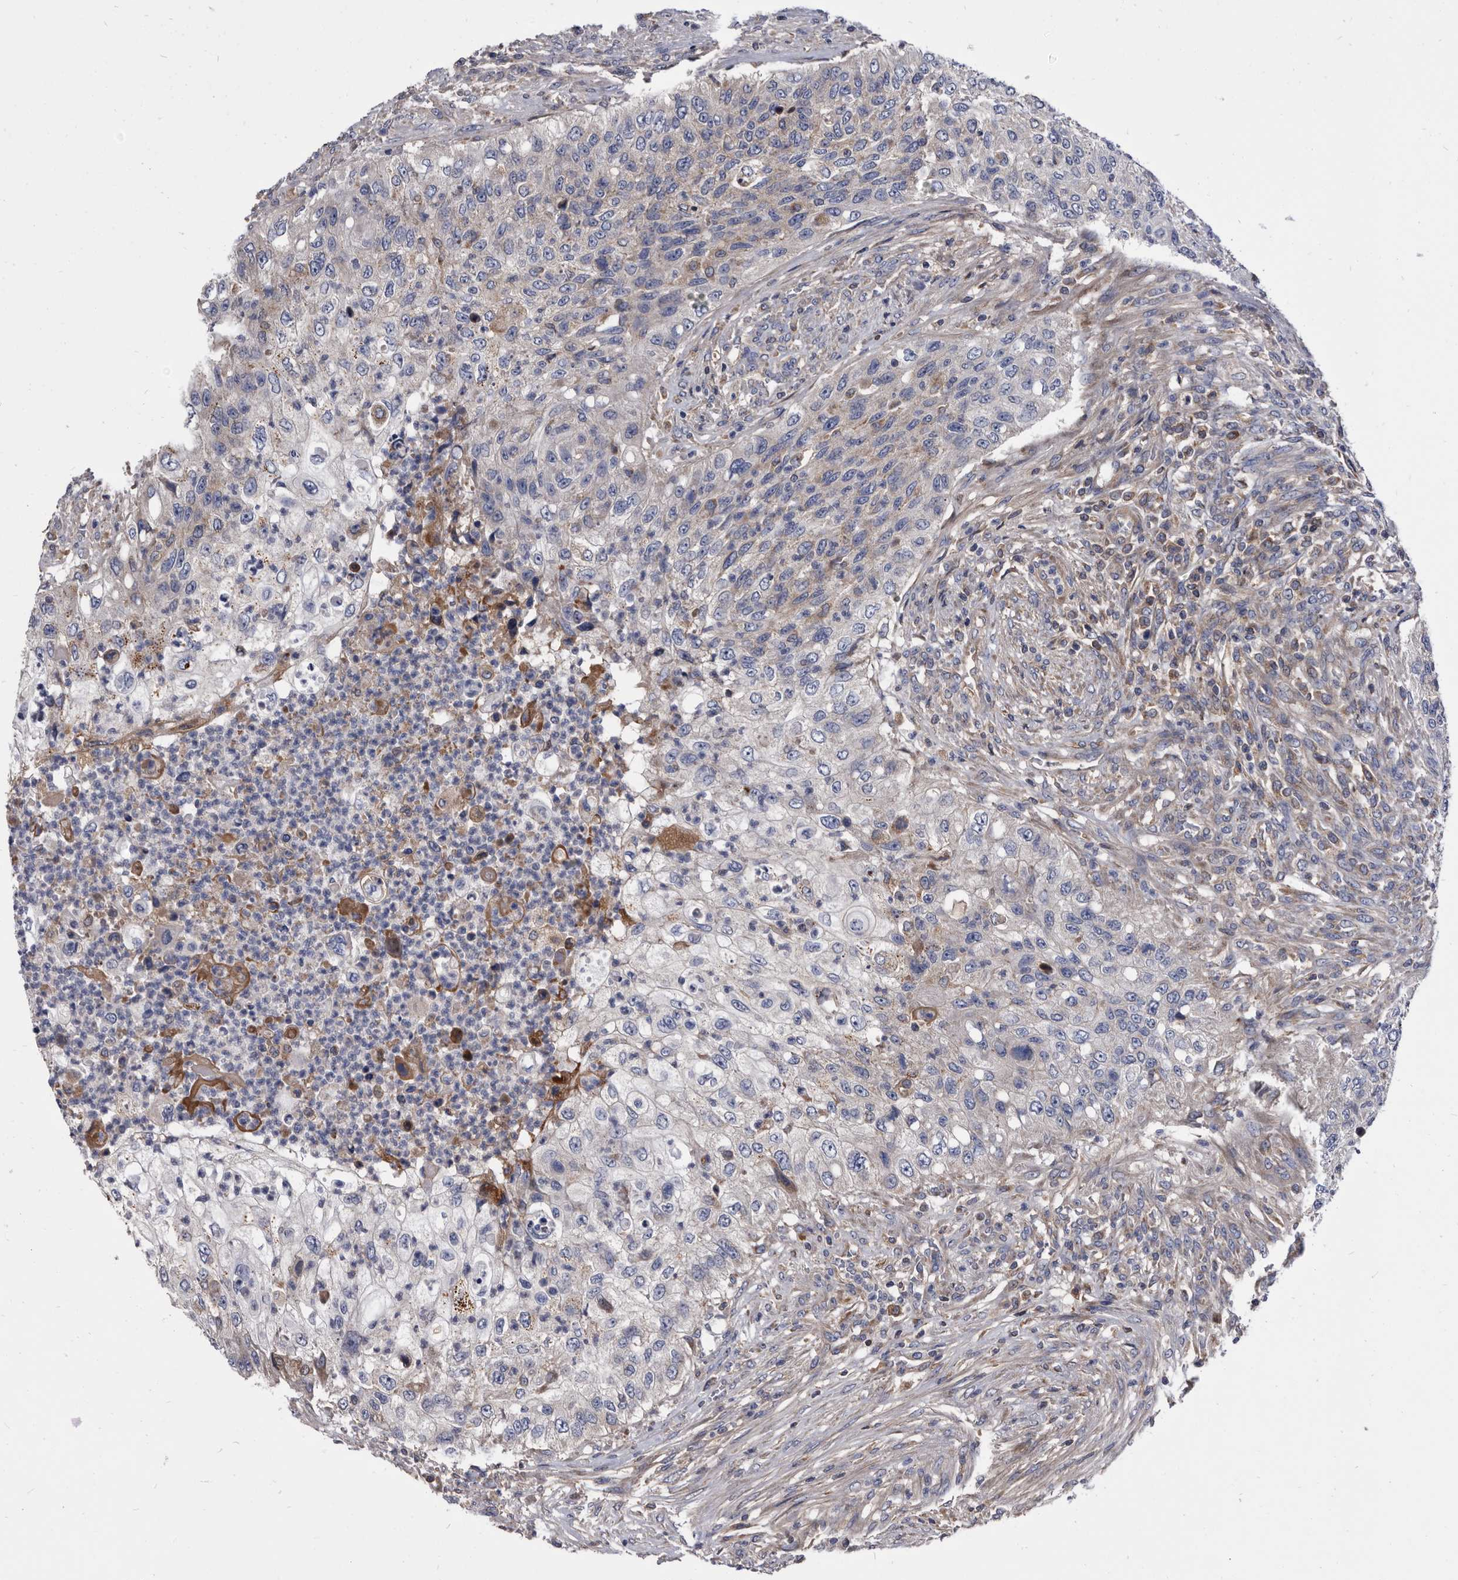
{"staining": {"intensity": "weak", "quantity": "<25%", "location": "cytoplasmic/membranous"}, "tissue": "urothelial cancer", "cell_type": "Tumor cells", "image_type": "cancer", "snomed": [{"axis": "morphology", "description": "Urothelial carcinoma, High grade"}, {"axis": "topography", "description": "Urinary bladder"}], "caption": "Immunohistochemistry of human high-grade urothelial carcinoma shows no positivity in tumor cells.", "gene": "DTNBP1", "patient": {"sex": "female", "age": 60}}